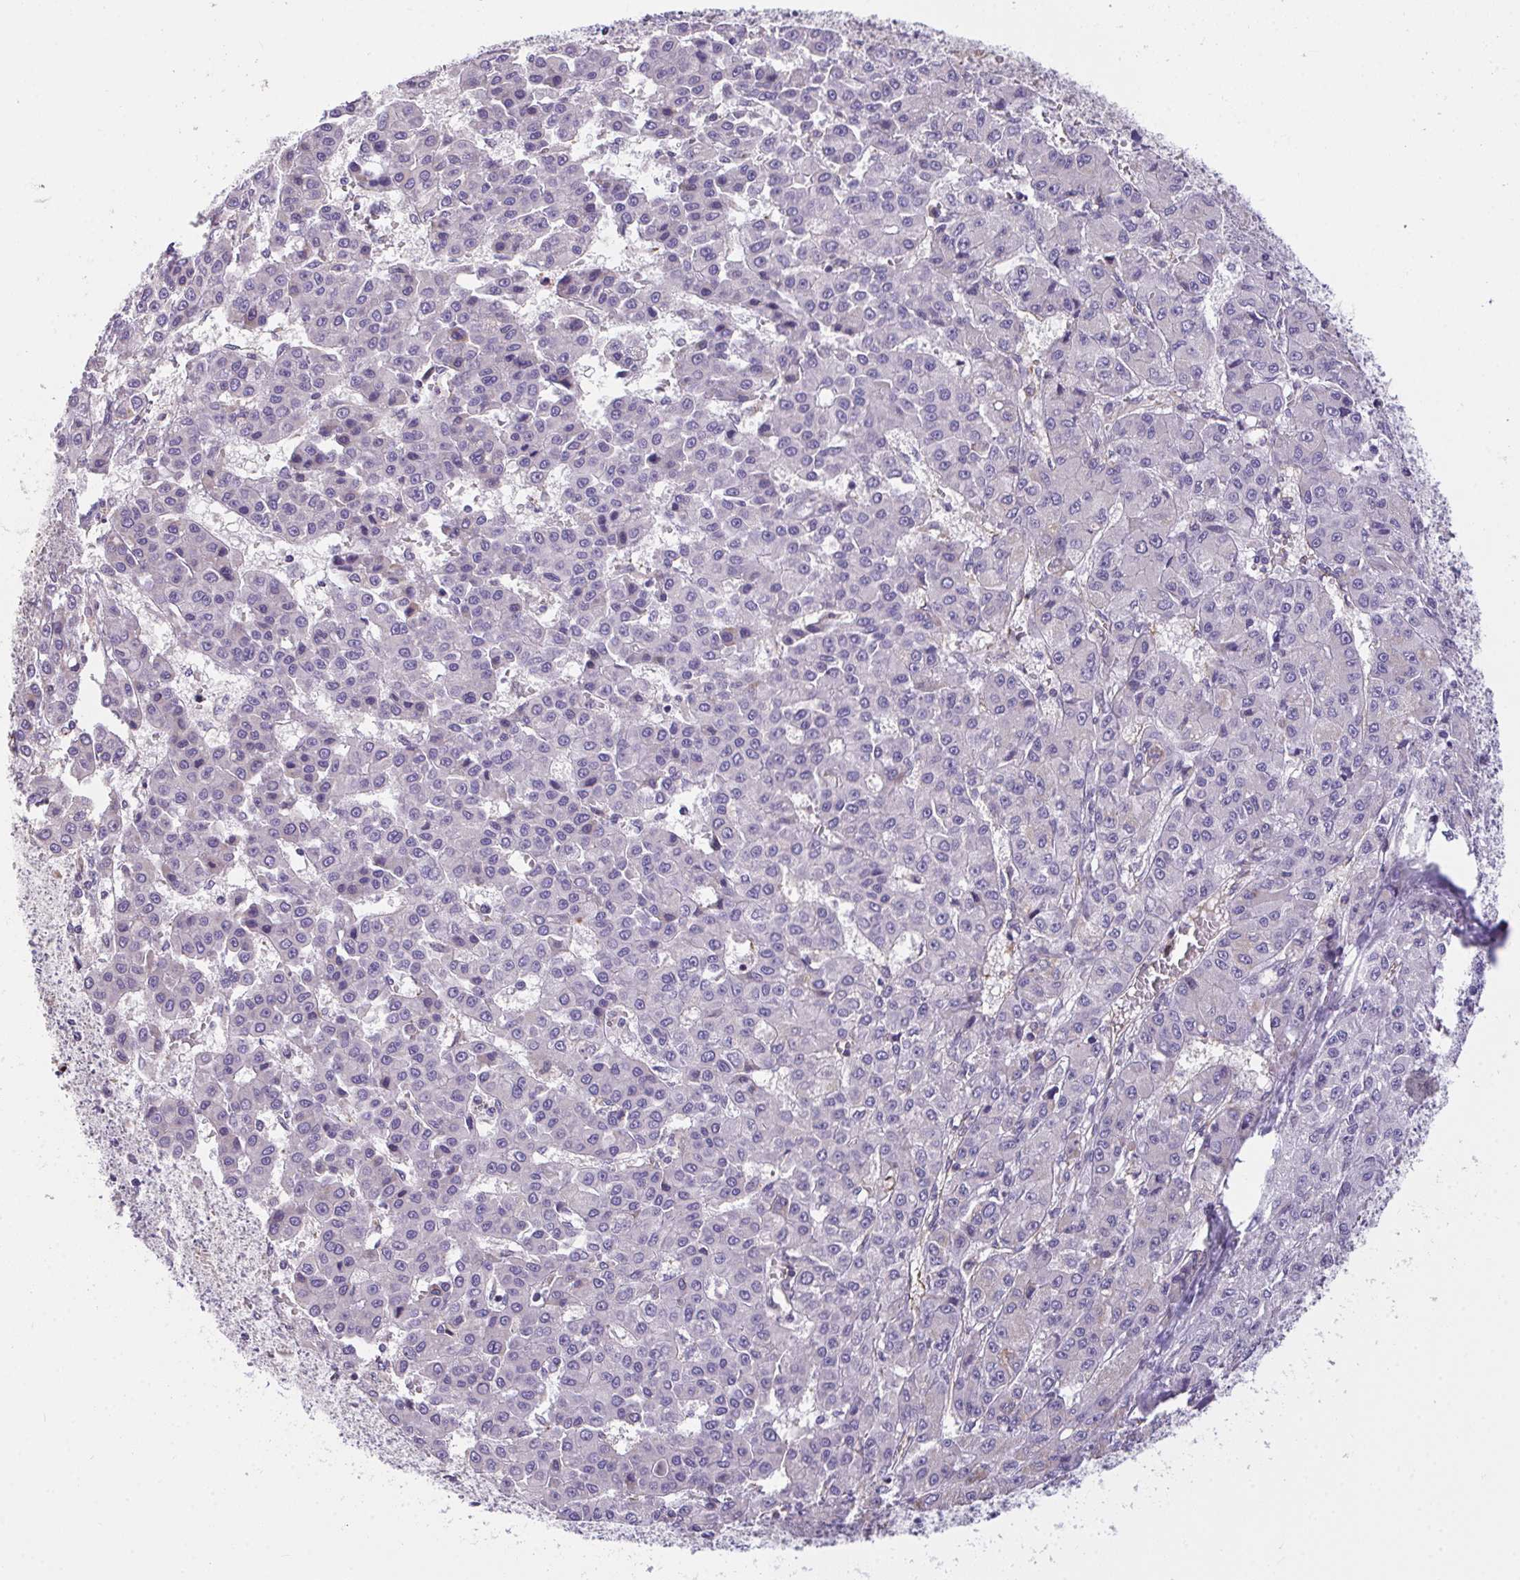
{"staining": {"intensity": "negative", "quantity": "none", "location": "none"}, "tissue": "liver cancer", "cell_type": "Tumor cells", "image_type": "cancer", "snomed": [{"axis": "morphology", "description": "Carcinoma, Hepatocellular, NOS"}, {"axis": "topography", "description": "Liver"}], "caption": "High magnification brightfield microscopy of liver cancer (hepatocellular carcinoma) stained with DAB (brown) and counterstained with hematoxylin (blue): tumor cells show no significant positivity.", "gene": "SEMA6B", "patient": {"sex": "male", "age": 70}}